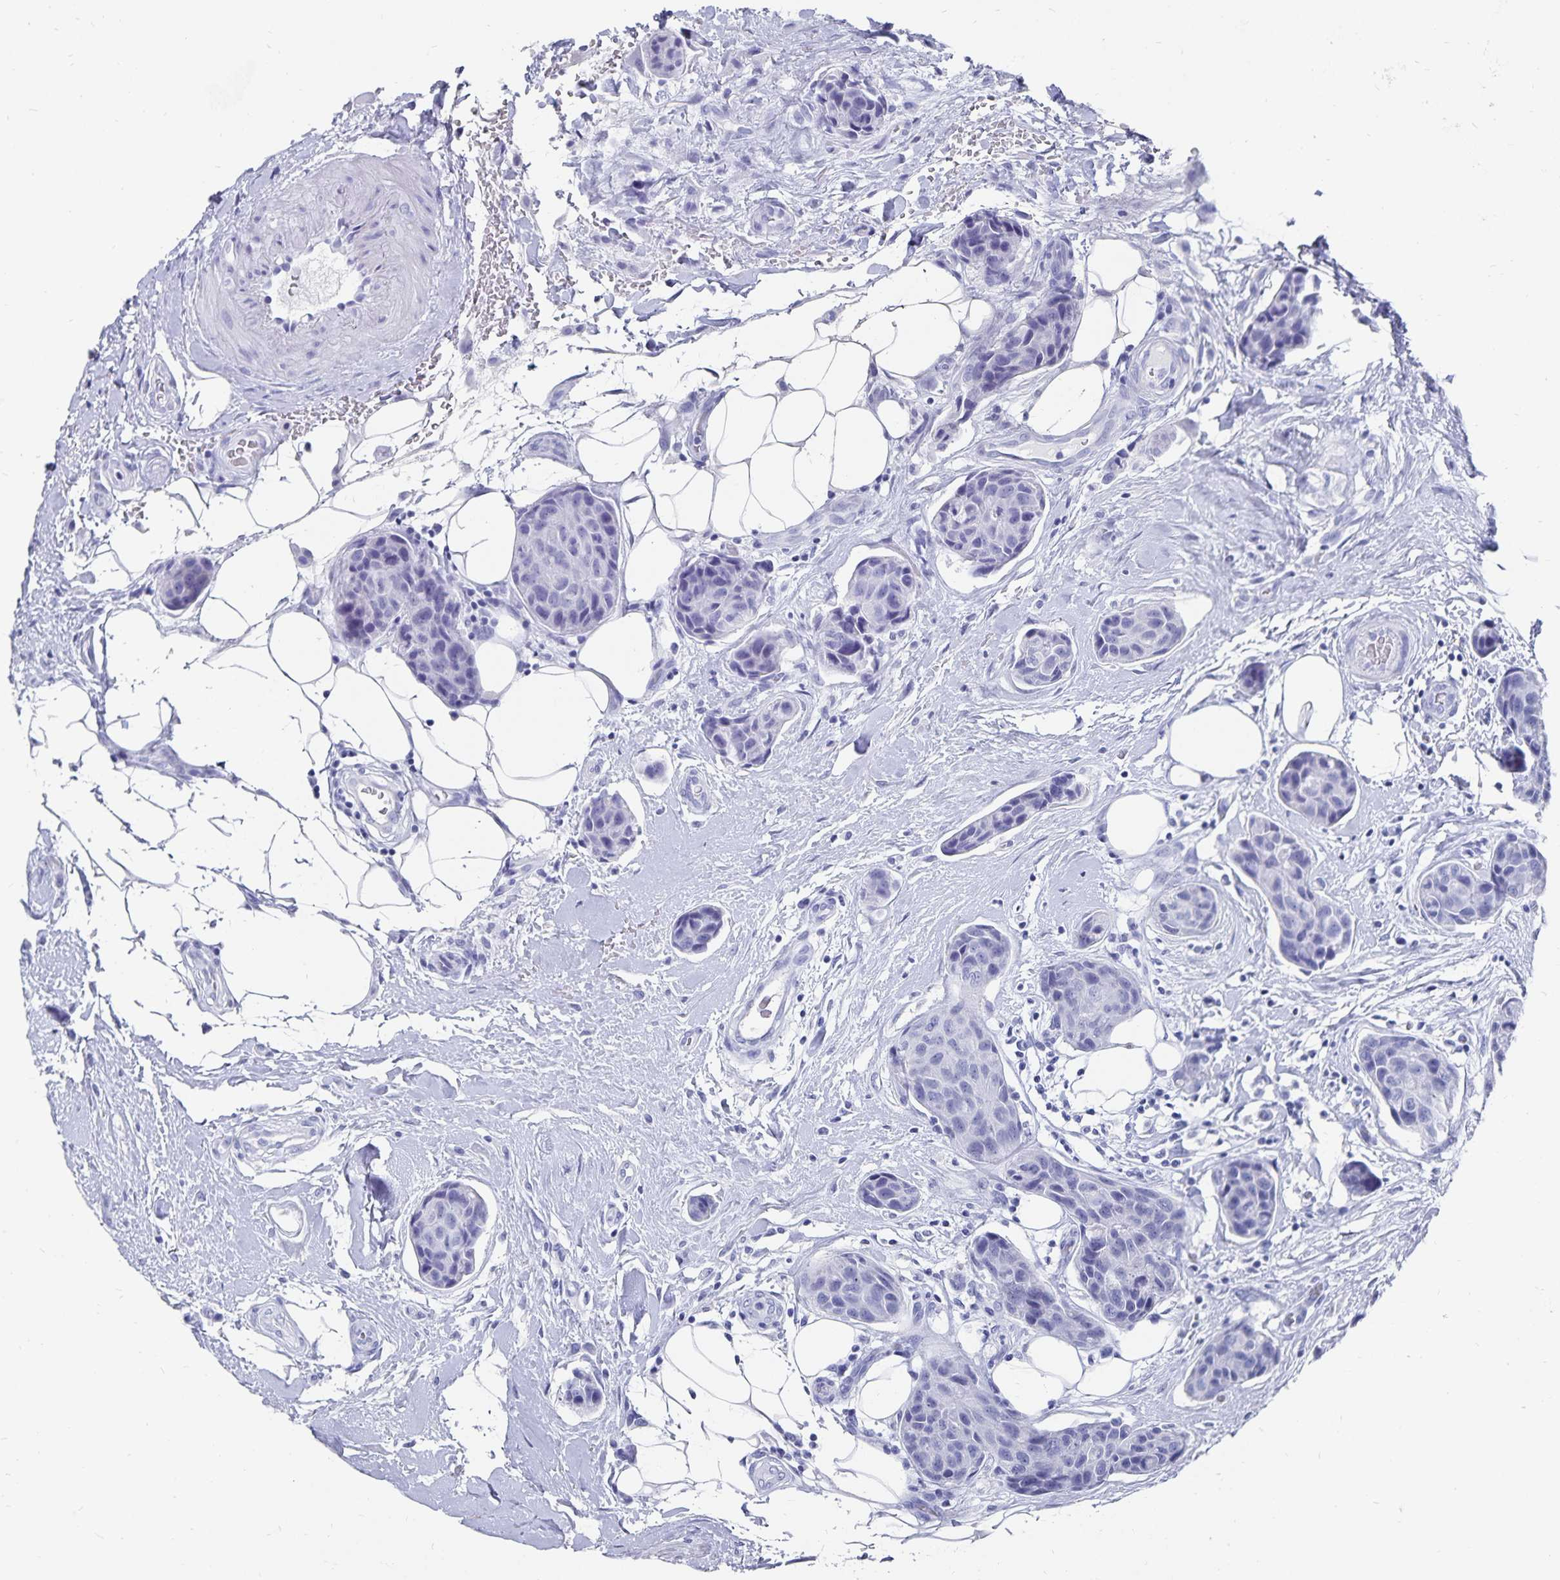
{"staining": {"intensity": "negative", "quantity": "none", "location": "none"}, "tissue": "breast cancer", "cell_type": "Tumor cells", "image_type": "cancer", "snomed": [{"axis": "morphology", "description": "Duct carcinoma"}, {"axis": "topography", "description": "Breast"}, {"axis": "topography", "description": "Lymph node"}], "caption": "The photomicrograph reveals no staining of tumor cells in invasive ductal carcinoma (breast).", "gene": "ADH1A", "patient": {"sex": "female", "age": 80}}